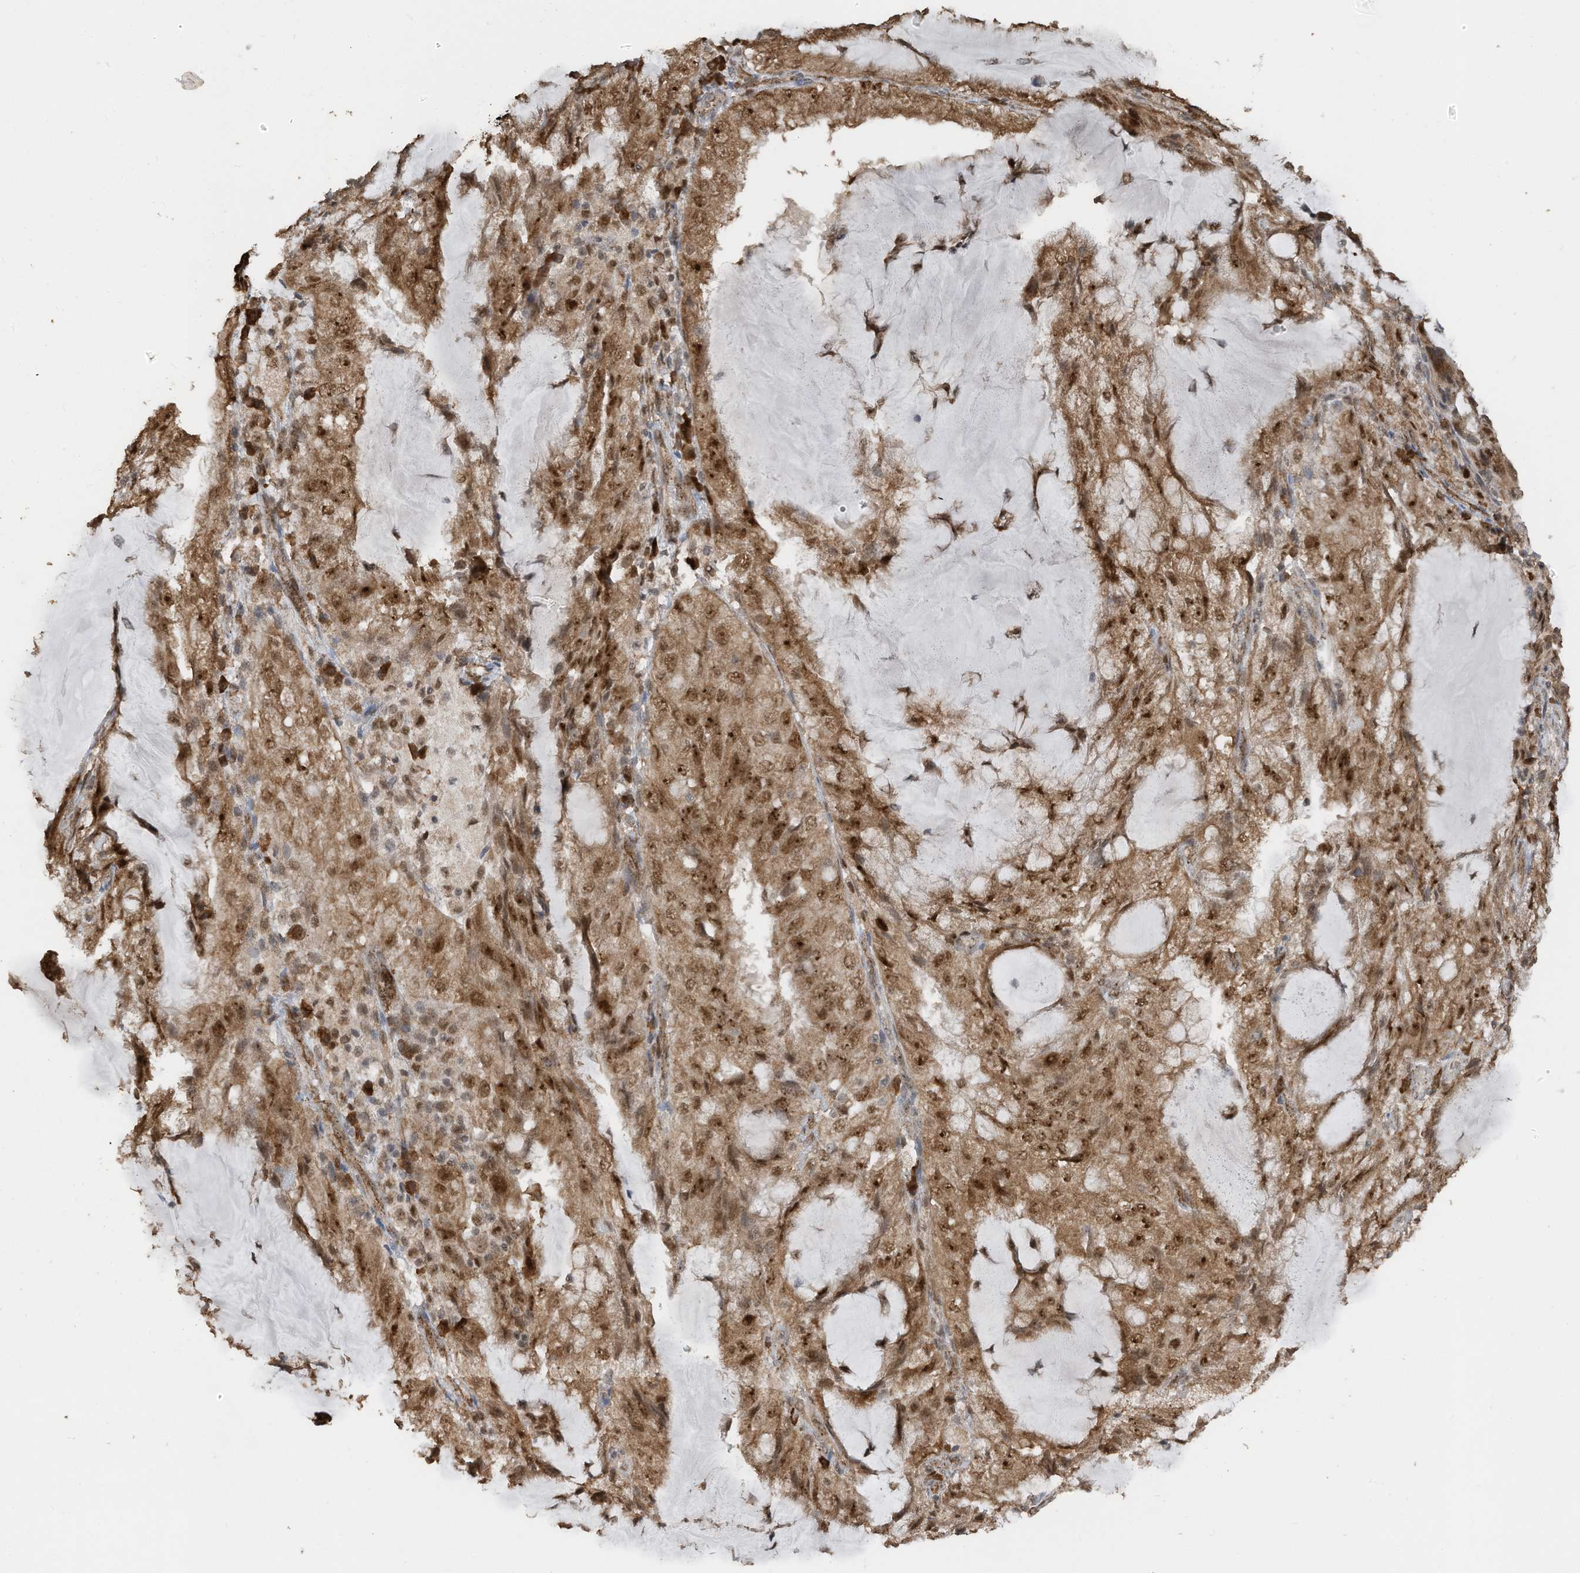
{"staining": {"intensity": "moderate", "quantity": ">75%", "location": "cytoplasmic/membranous,nuclear"}, "tissue": "endometrial cancer", "cell_type": "Tumor cells", "image_type": "cancer", "snomed": [{"axis": "morphology", "description": "Adenocarcinoma, NOS"}, {"axis": "topography", "description": "Endometrium"}], "caption": "High-magnification brightfield microscopy of adenocarcinoma (endometrial) stained with DAB (brown) and counterstained with hematoxylin (blue). tumor cells exhibit moderate cytoplasmic/membranous and nuclear positivity is identified in about>75% of cells.", "gene": "ERLEC1", "patient": {"sex": "female", "age": 81}}